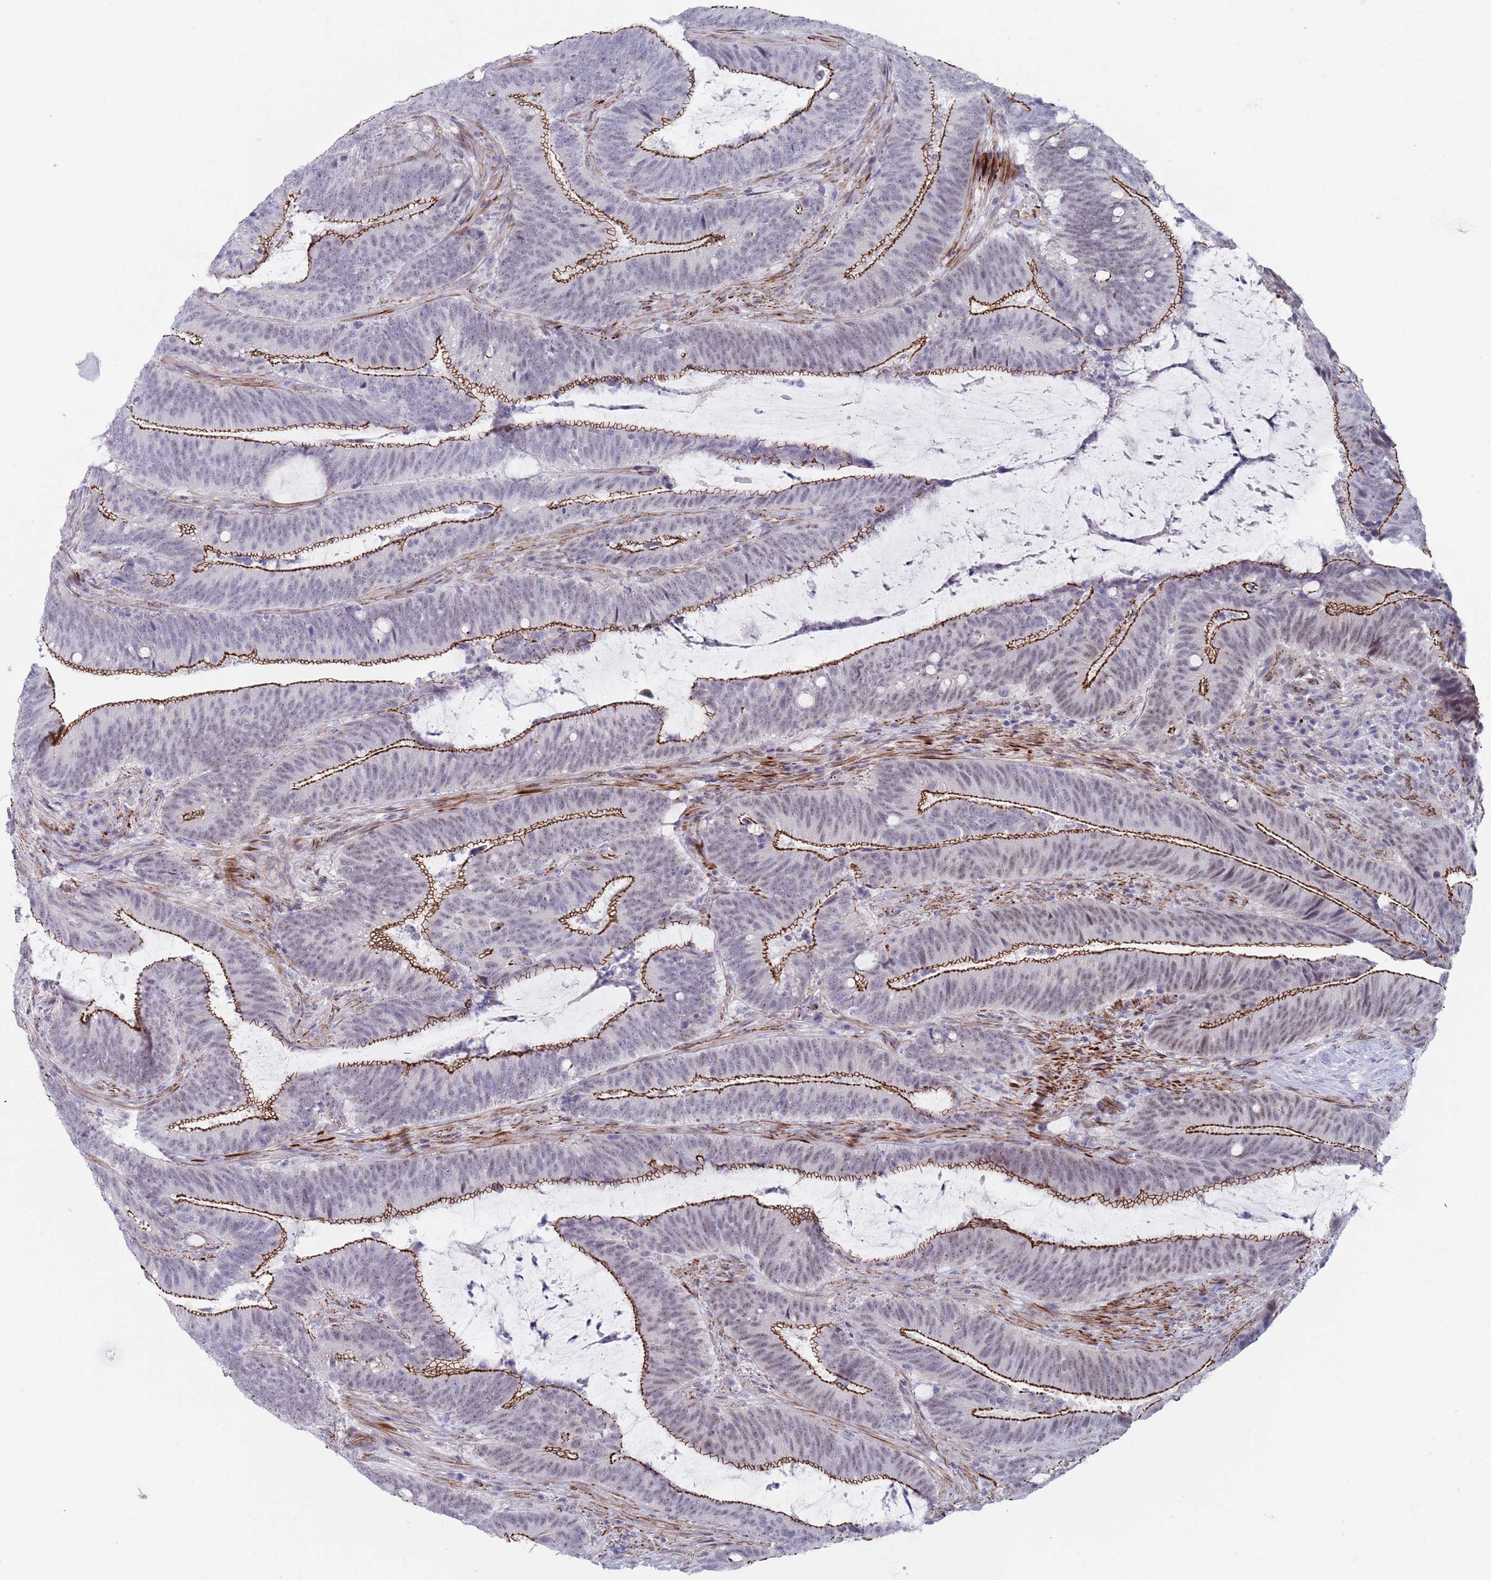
{"staining": {"intensity": "strong", "quantity": "25%-75%", "location": "cytoplasmic/membranous"}, "tissue": "colorectal cancer", "cell_type": "Tumor cells", "image_type": "cancer", "snomed": [{"axis": "morphology", "description": "Adenocarcinoma, NOS"}, {"axis": "topography", "description": "Colon"}], "caption": "A histopathology image showing strong cytoplasmic/membranous staining in about 25%-75% of tumor cells in adenocarcinoma (colorectal), as visualized by brown immunohistochemical staining.", "gene": "OR5A2", "patient": {"sex": "female", "age": 43}}